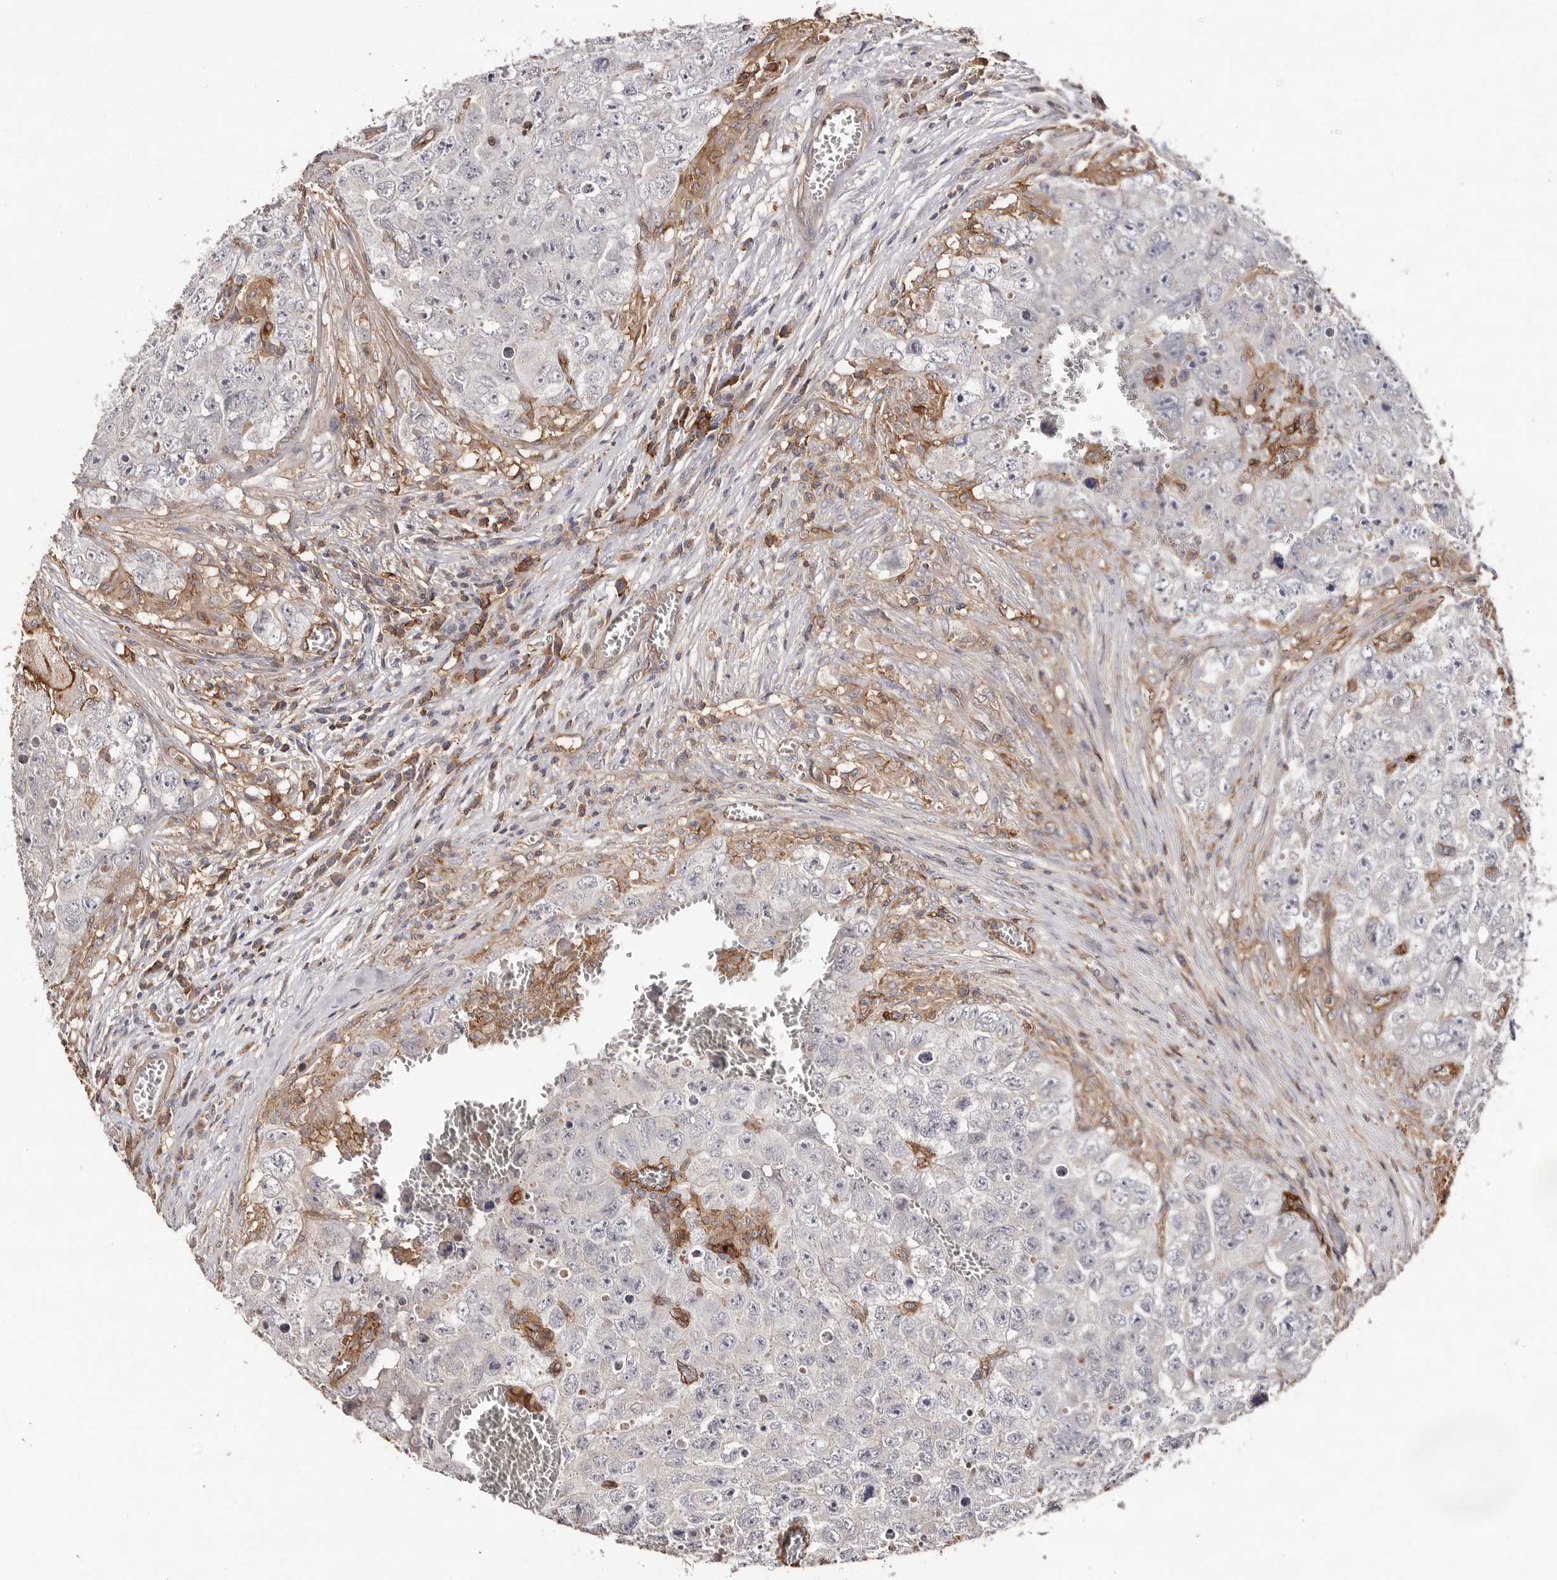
{"staining": {"intensity": "negative", "quantity": "none", "location": "none"}, "tissue": "testis cancer", "cell_type": "Tumor cells", "image_type": "cancer", "snomed": [{"axis": "morphology", "description": "Seminoma, NOS"}, {"axis": "morphology", "description": "Carcinoma, Embryonal, NOS"}, {"axis": "topography", "description": "Testis"}], "caption": "A histopathology image of testis cancer (seminoma) stained for a protein demonstrates no brown staining in tumor cells.", "gene": "MMACHC", "patient": {"sex": "male", "age": 43}}